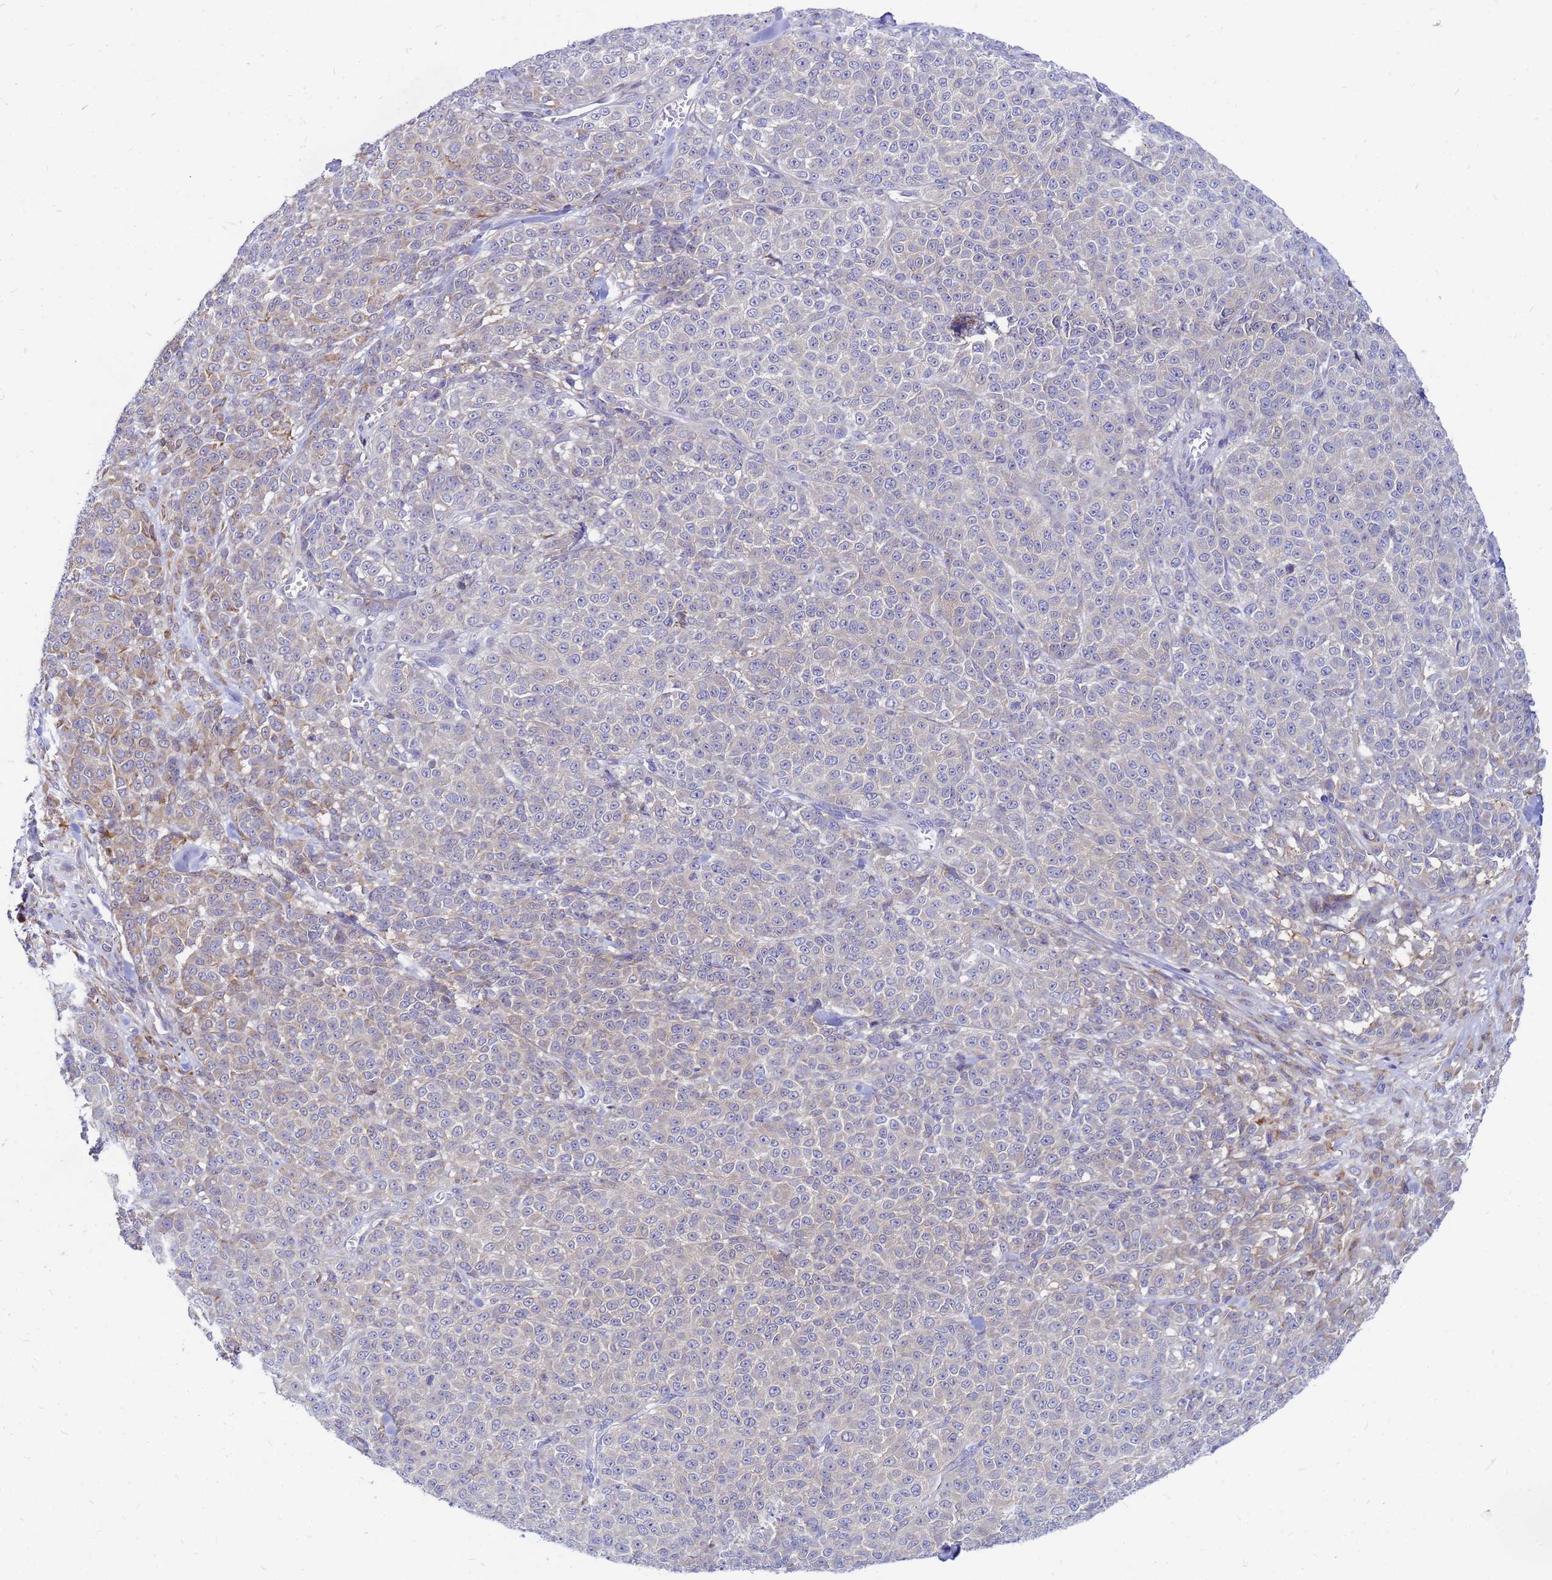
{"staining": {"intensity": "weak", "quantity": "<25%", "location": "cytoplasmic/membranous"}, "tissue": "melanoma", "cell_type": "Tumor cells", "image_type": "cancer", "snomed": [{"axis": "morphology", "description": "Normal tissue, NOS"}, {"axis": "morphology", "description": "Malignant melanoma, NOS"}, {"axis": "topography", "description": "Skin"}], "caption": "A high-resolution histopathology image shows IHC staining of melanoma, which demonstrates no significant expression in tumor cells.", "gene": "FHIP1A", "patient": {"sex": "female", "age": 34}}